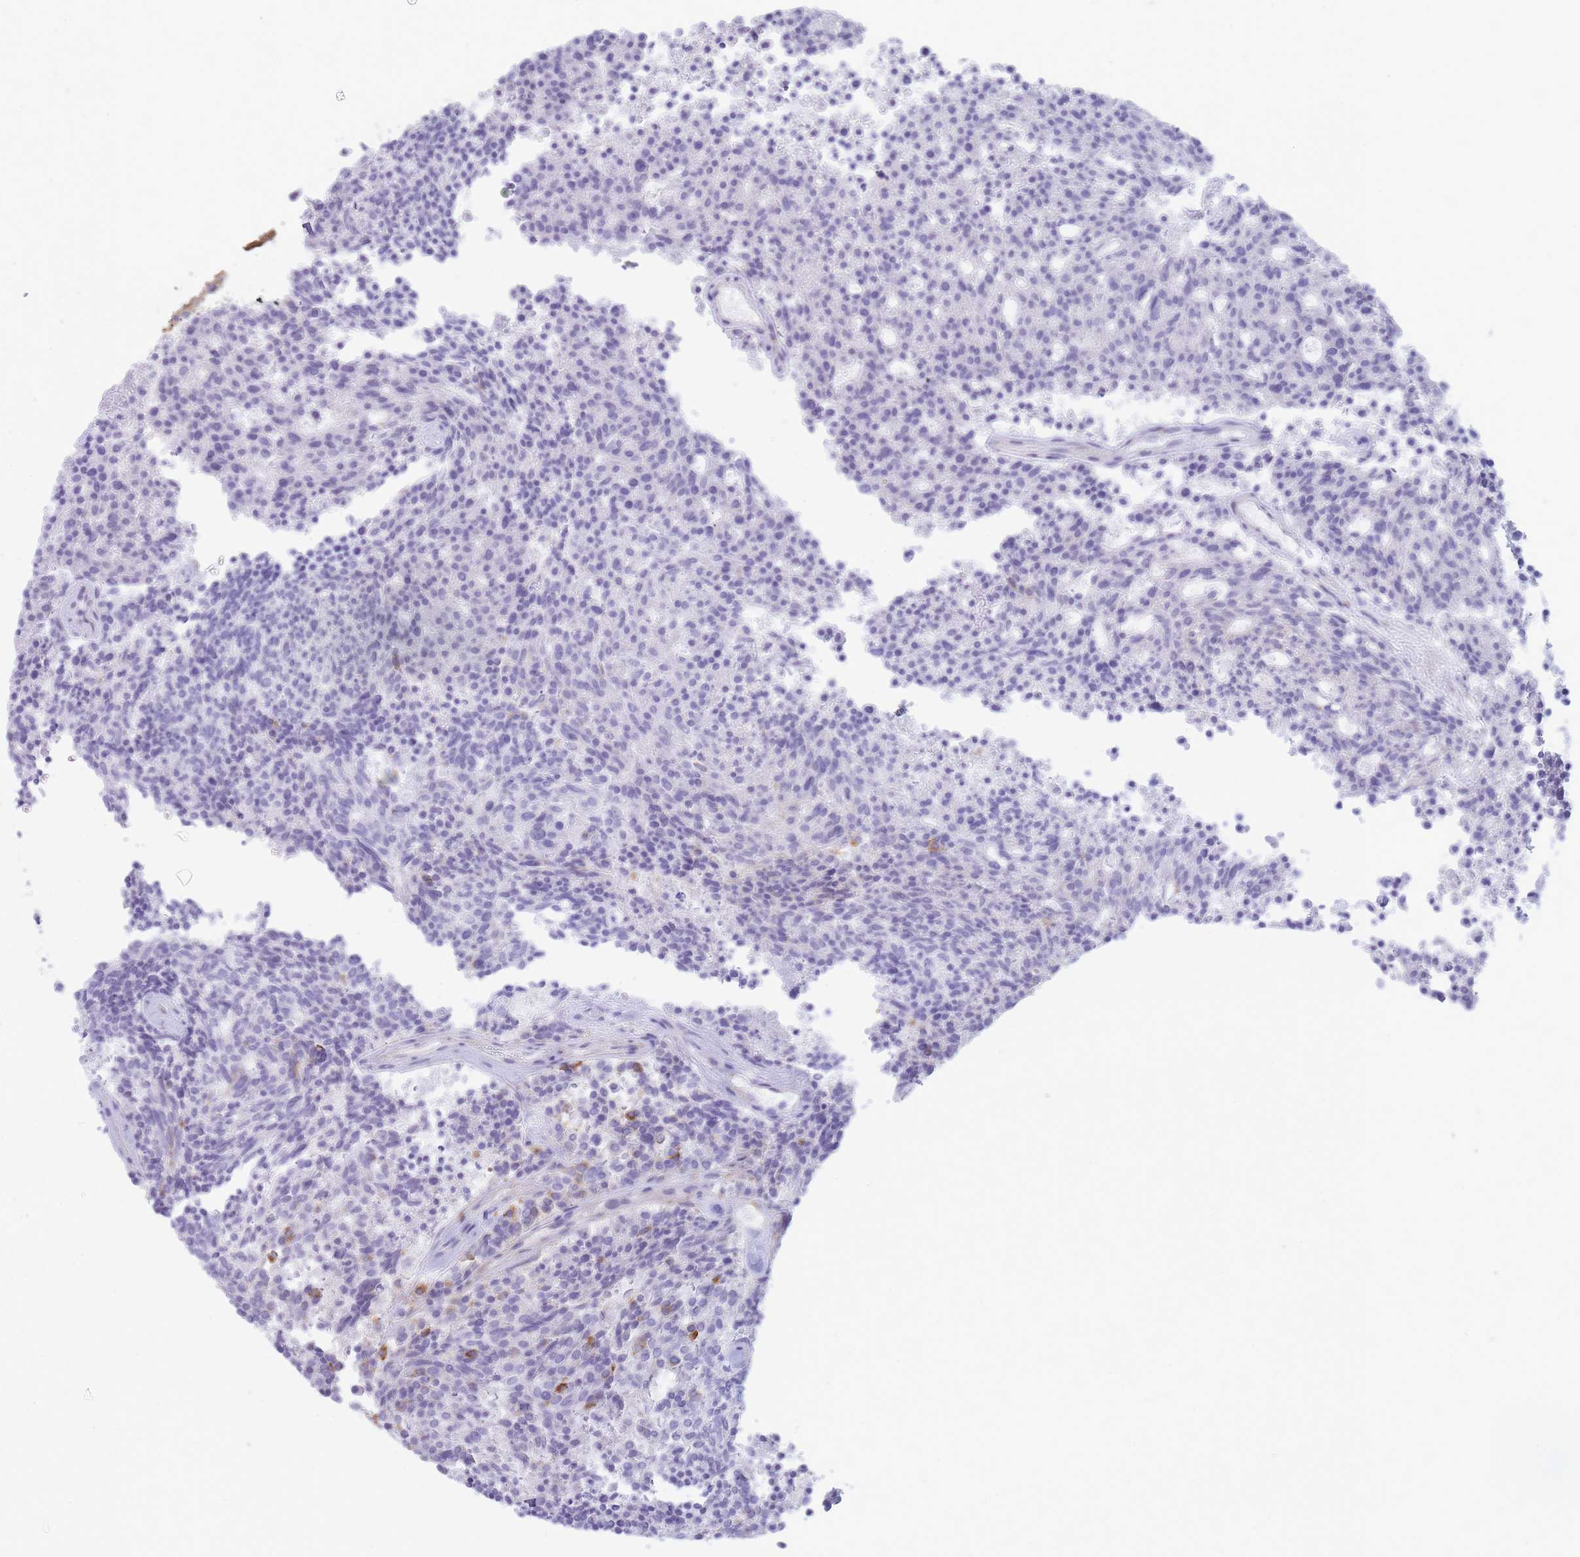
{"staining": {"intensity": "negative", "quantity": "none", "location": "none"}, "tissue": "carcinoid", "cell_type": "Tumor cells", "image_type": "cancer", "snomed": [{"axis": "morphology", "description": "Carcinoid, malignant, NOS"}, {"axis": "topography", "description": "Pancreas"}], "caption": "Malignant carcinoid stained for a protein using immunohistochemistry (IHC) shows no staining tumor cells.", "gene": "UTP14A", "patient": {"sex": "female", "age": 54}}